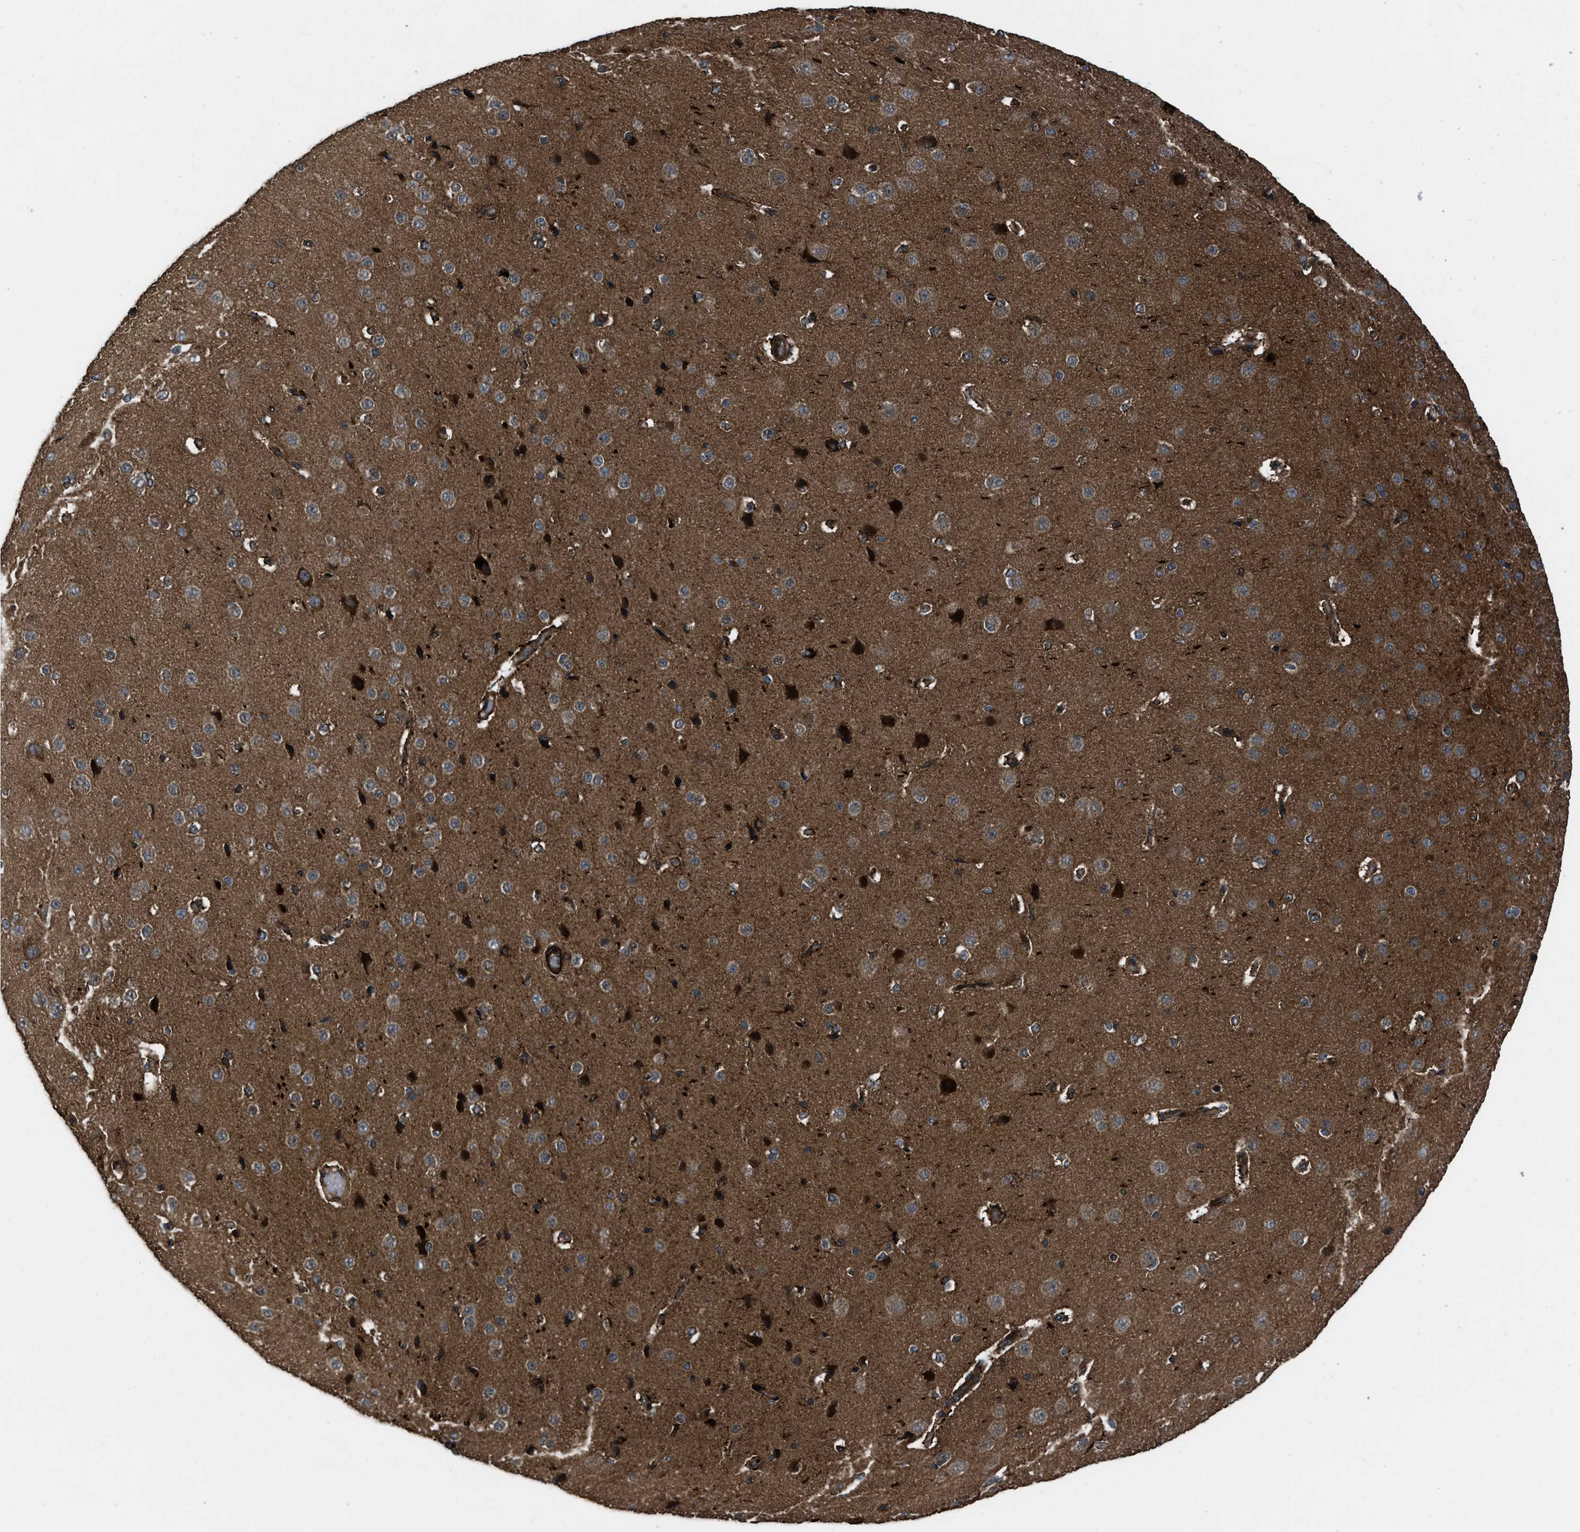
{"staining": {"intensity": "strong", "quantity": ">75%", "location": "cytoplasmic/membranous"}, "tissue": "cerebral cortex", "cell_type": "Endothelial cells", "image_type": "normal", "snomed": [{"axis": "morphology", "description": "Normal tissue, NOS"}, {"axis": "morphology", "description": "Developmental malformation"}, {"axis": "topography", "description": "Cerebral cortex"}], "caption": "This histopathology image reveals immunohistochemistry staining of benign human cerebral cortex, with high strong cytoplasmic/membranous positivity in approximately >75% of endothelial cells.", "gene": "IRAK4", "patient": {"sex": "female", "age": 30}}